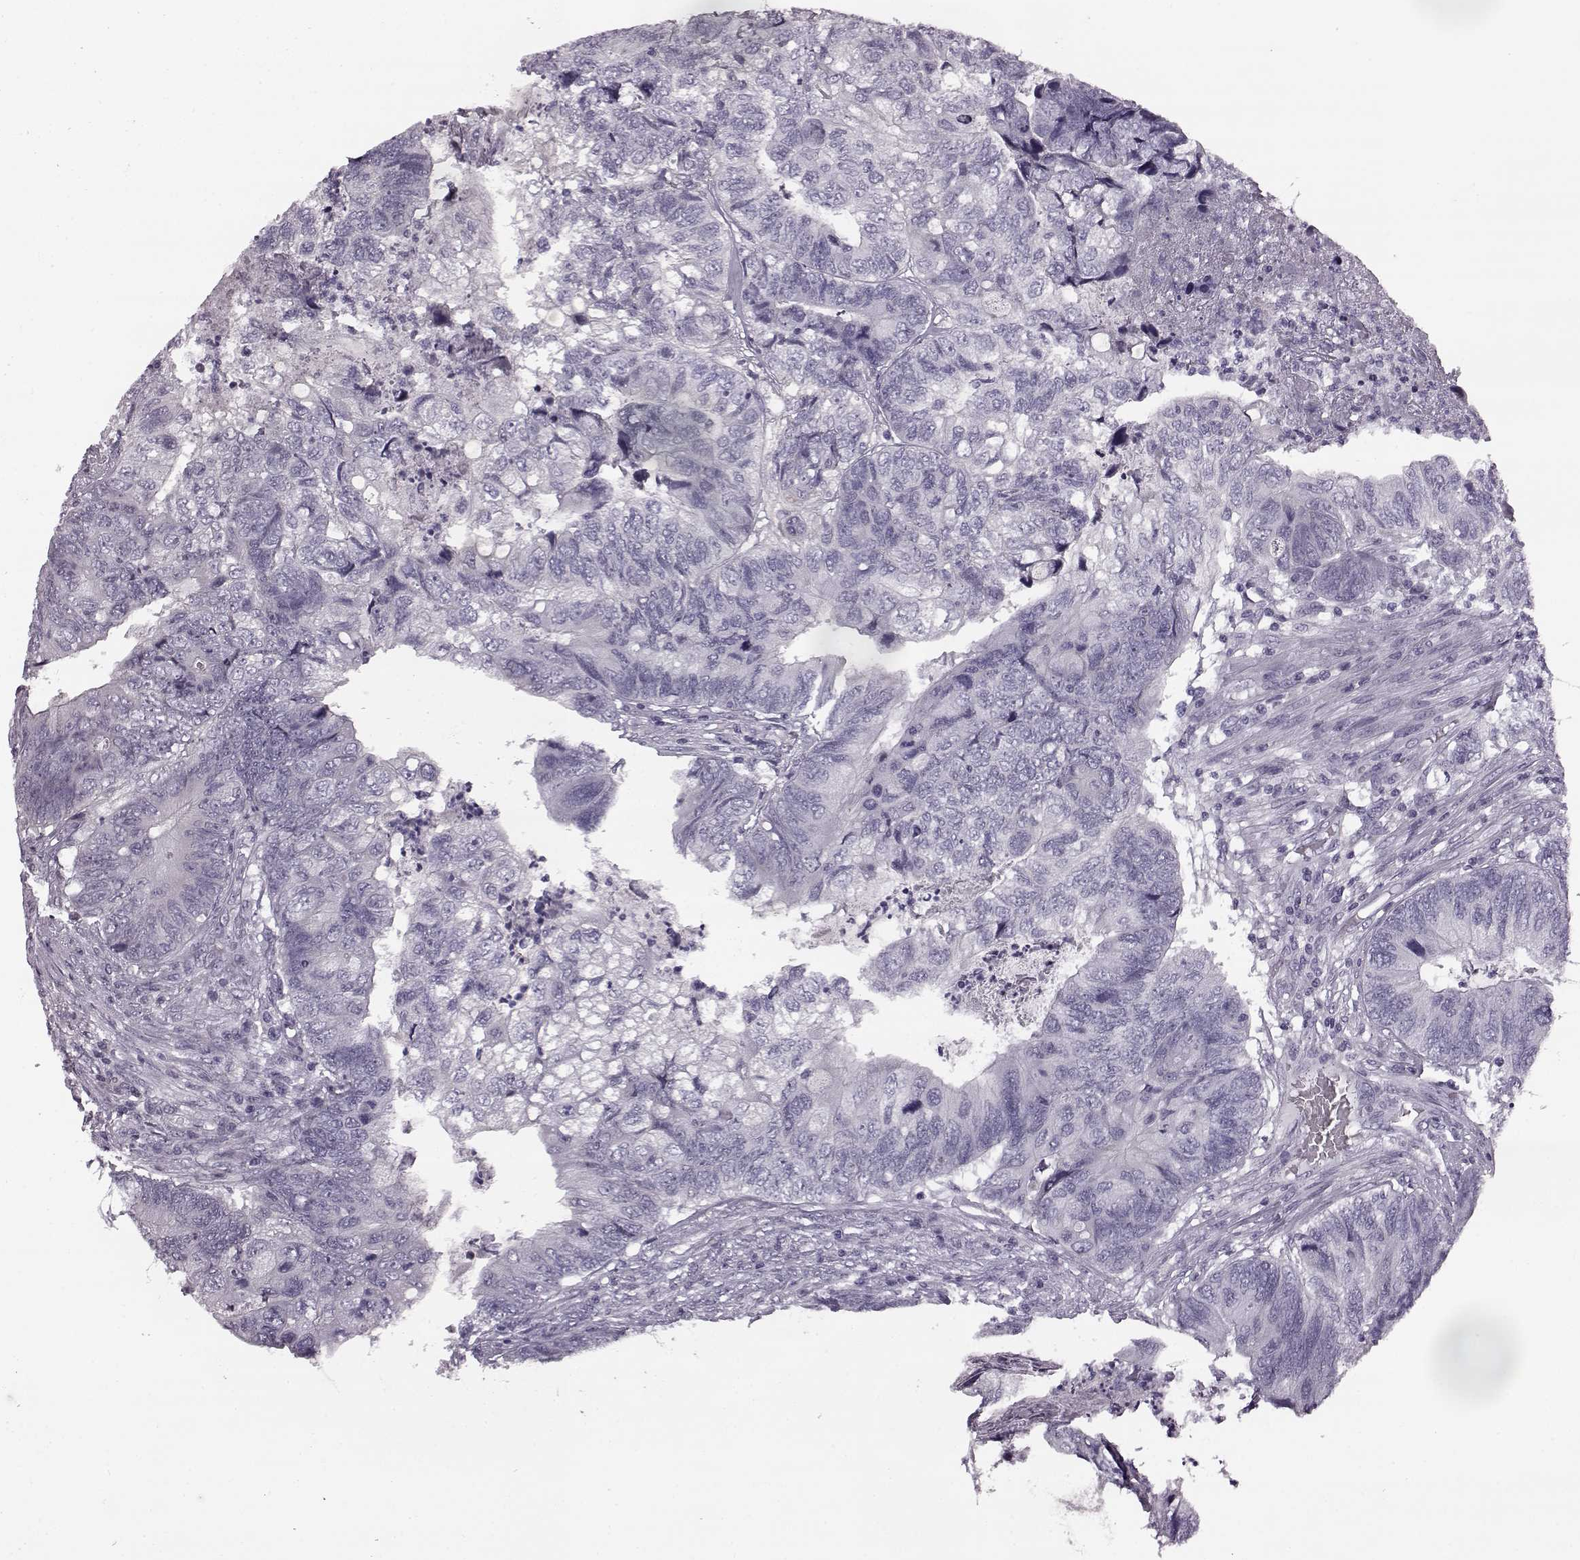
{"staining": {"intensity": "negative", "quantity": "none", "location": "none"}, "tissue": "colorectal cancer", "cell_type": "Tumor cells", "image_type": "cancer", "snomed": [{"axis": "morphology", "description": "Adenocarcinoma, NOS"}, {"axis": "topography", "description": "Colon"}], "caption": "Tumor cells are negative for brown protein staining in colorectal cancer (adenocarcinoma).", "gene": "ODAD4", "patient": {"sex": "female", "age": 67}}